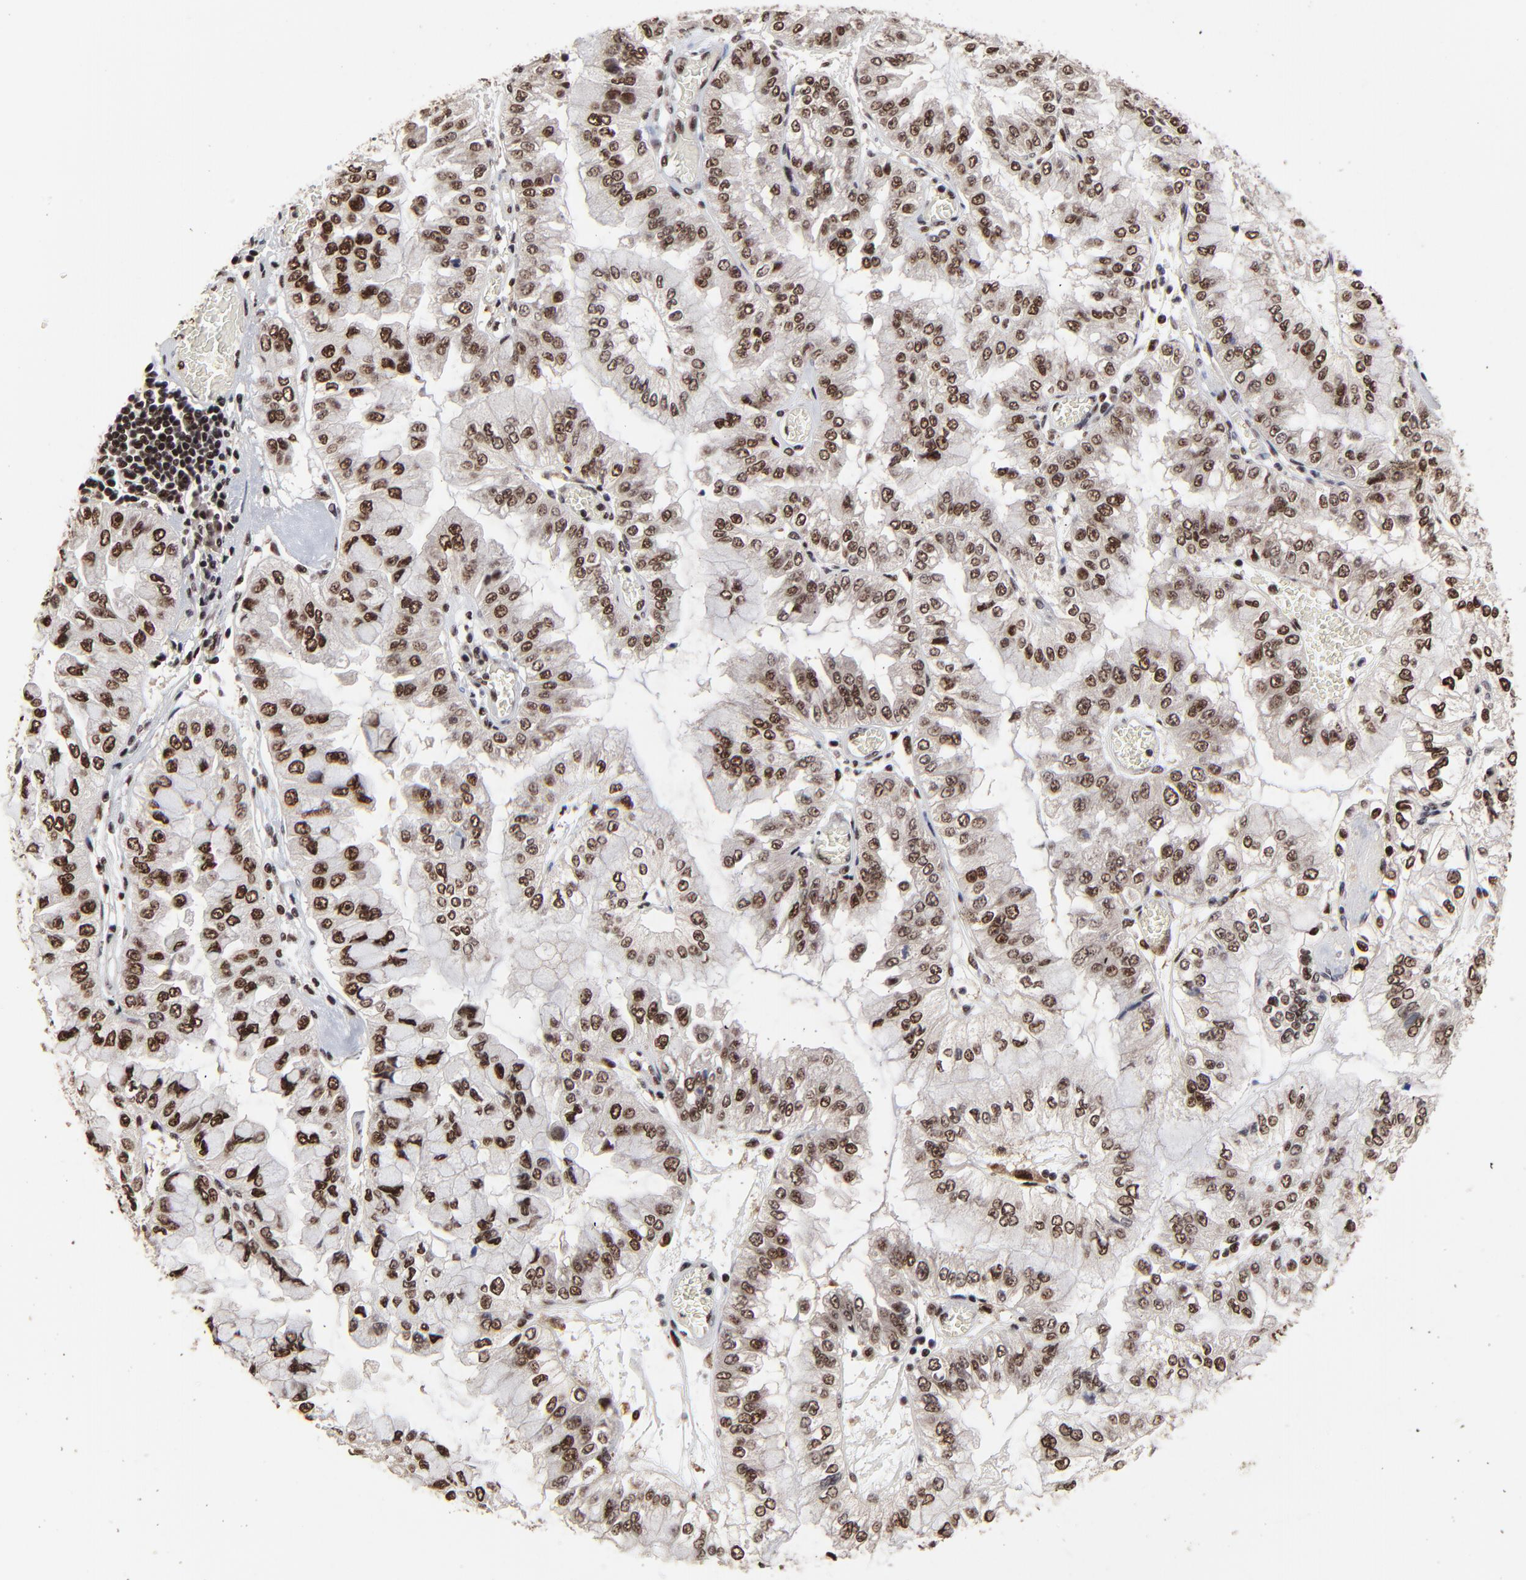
{"staining": {"intensity": "strong", "quantity": ">75%", "location": "nuclear"}, "tissue": "liver cancer", "cell_type": "Tumor cells", "image_type": "cancer", "snomed": [{"axis": "morphology", "description": "Cholangiocarcinoma"}, {"axis": "topography", "description": "Liver"}], "caption": "A brown stain labels strong nuclear expression of a protein in human cholangiocarcinoma (liver) tumor cells.", "gene": "RBM22", "patient": {"sex": "female", "age": 79}}